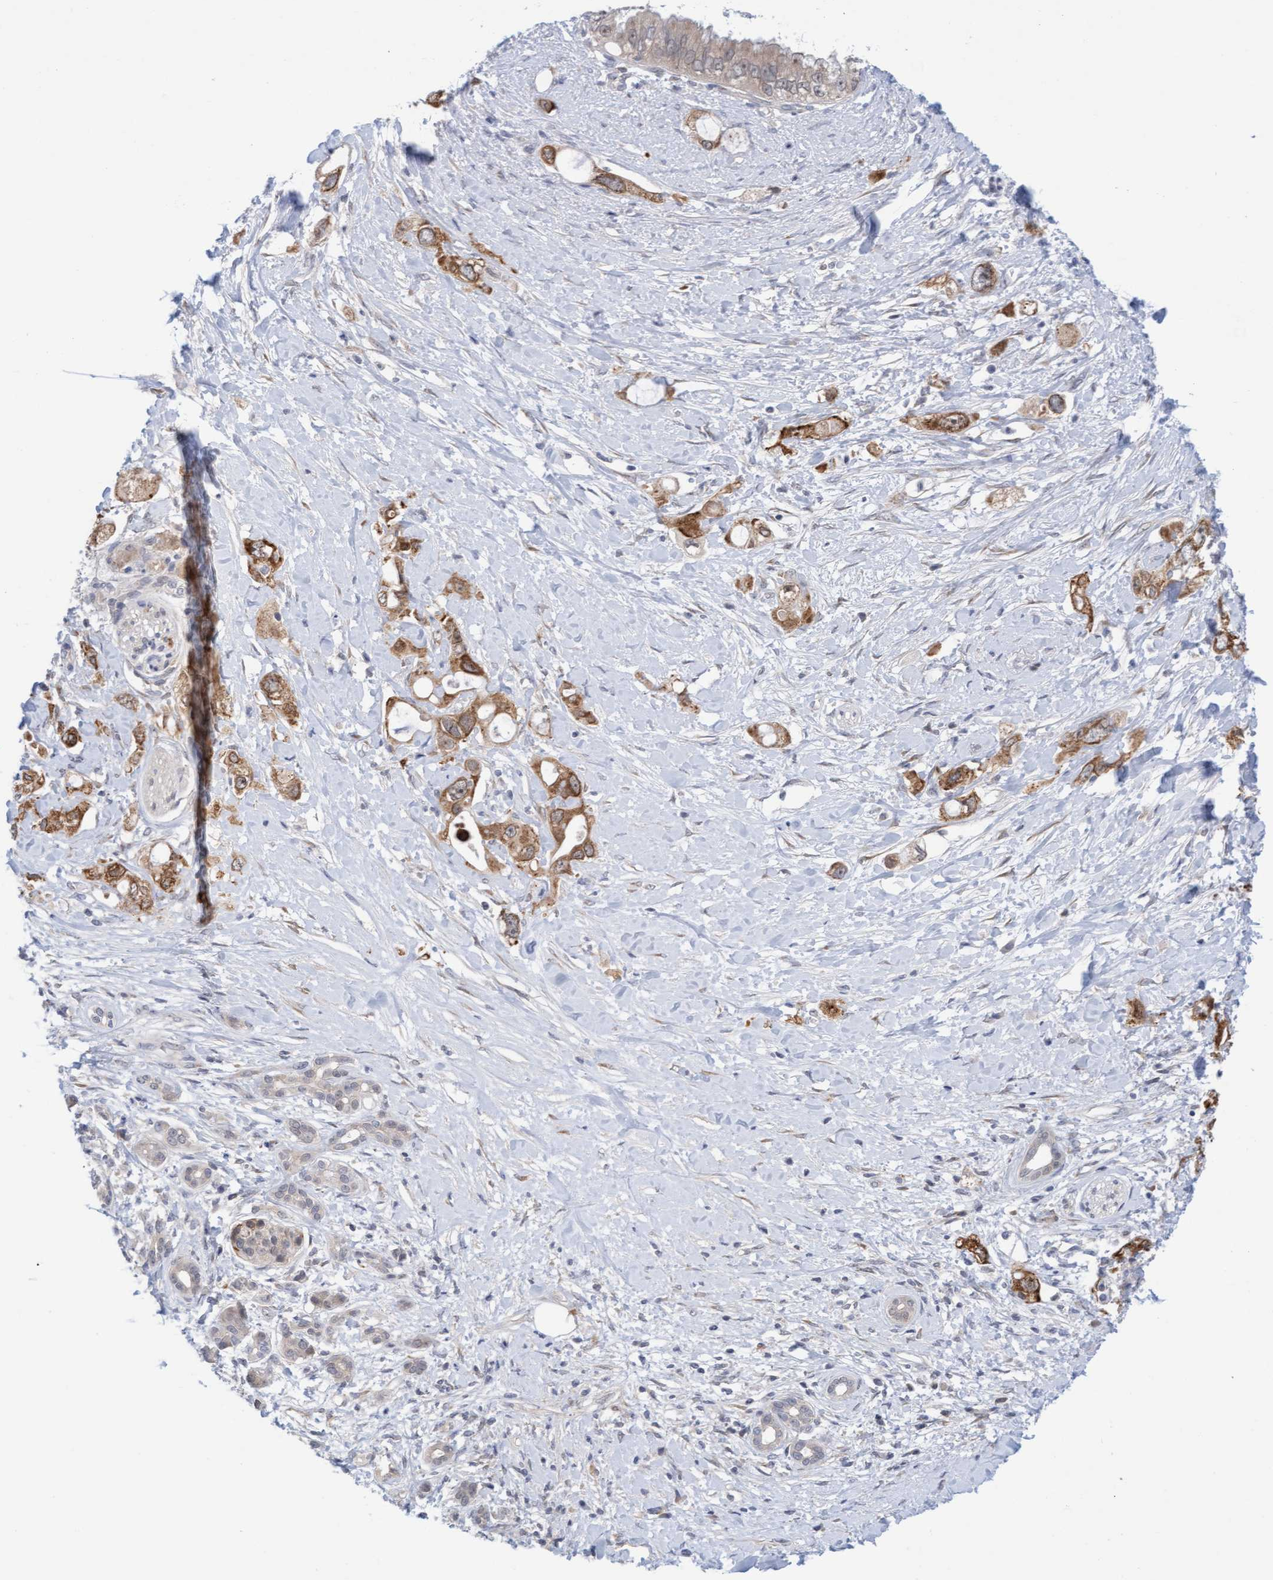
{"staining": {"intensity": "moderate", "quantity": ">75%", "location": "cytoplasmic/membranous"}, "tissue": "pancreatic cancer", "cell_type": "Tumor cells", "image_type": "cancer", "snomed": [{"axis": "morphology", "description": "Adenocarcinoma, NOS"}, {"axis": "topography", "description": "Pancreas"}], "caption": "Protein staining of adenocarcinoma (pancreatic) tissue demonstrates moderate cytoplasmic/membranous positivity in approximately >75% of tumor cells. (DAB (3,3'-diaminobenzidine) IHC with brightfield microscopy, high magnification).", "gene": "AMZ2", "patient": {"sex": "female", "age": 56}}